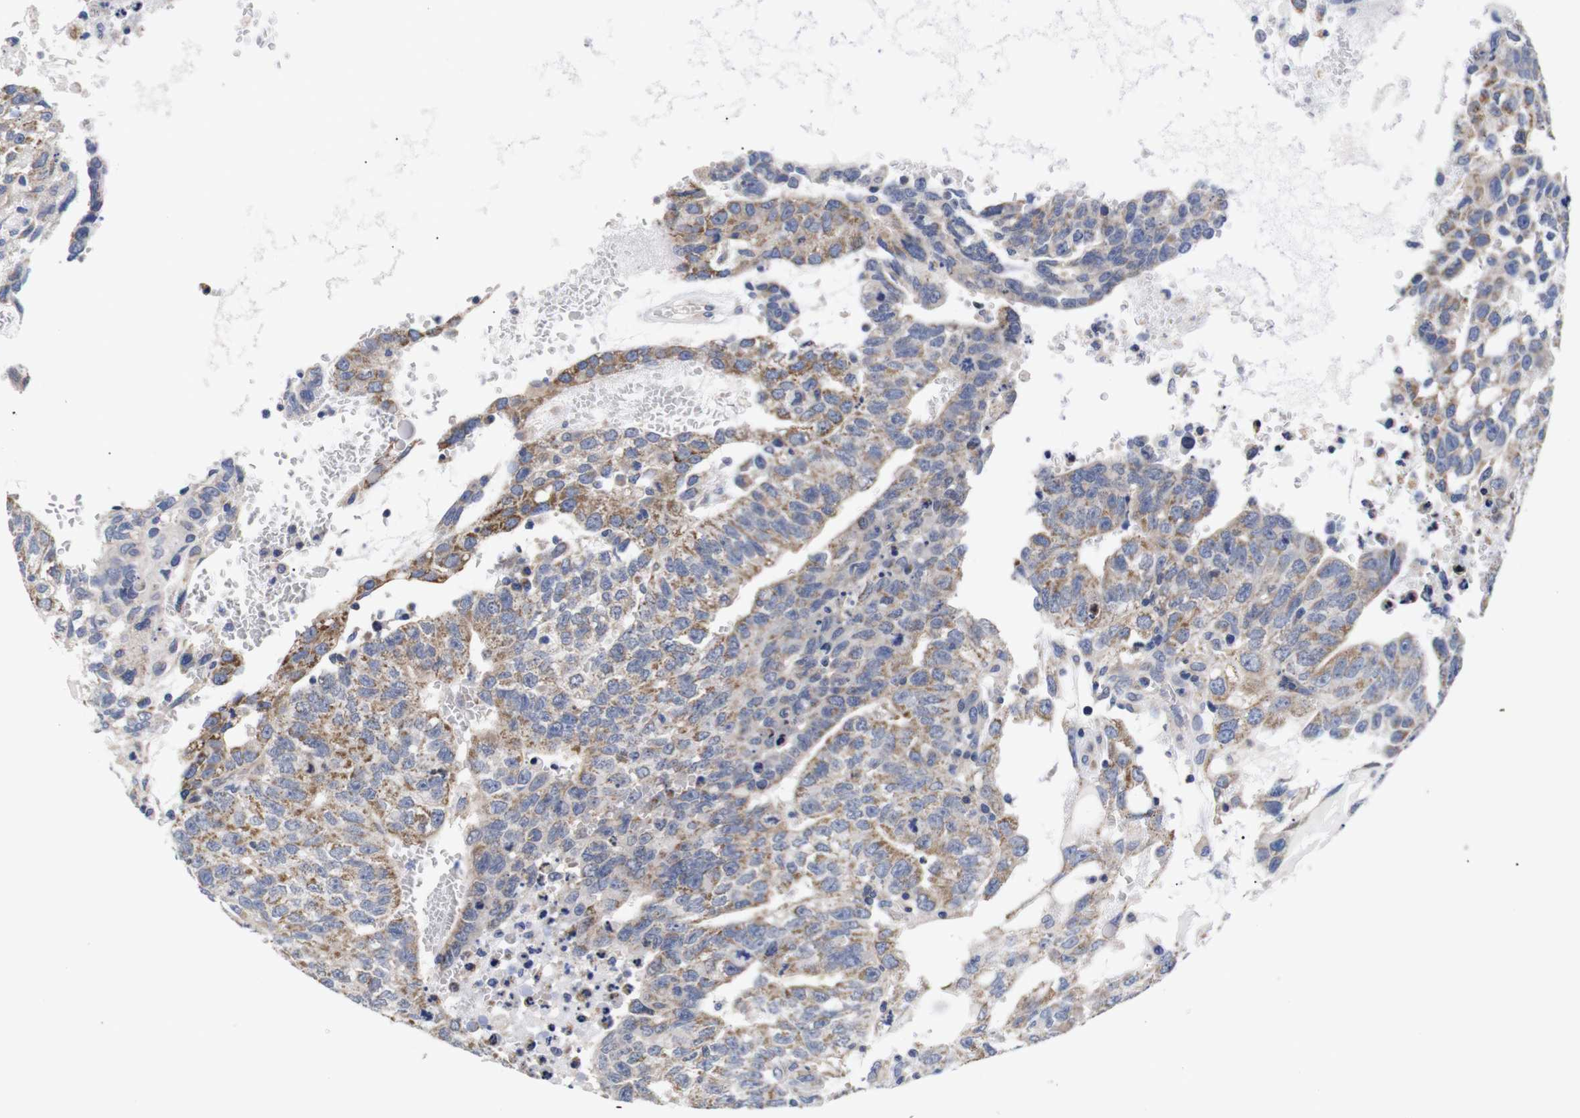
{"staining": {"intensity": "moderate", "quantity": ">75%", "location": "cytoplasmic/membranous"}, "tissue": "testis cancer", "cell_type": "Tumor cells", "image_type": "cancer", "snomed": [{"axis": "morphology", "description": "Seminoma, NOS"}, {"axis": "morphology", "description": "Carcinoma, Embryonal, NOS"}, {"axis": "topography", "description": "Testis"}], "caption": "High-power microscopy captured an IHC image of testis seminoma, revealing moderate cytoplasmic/membranous positivity in about >75% of tumor cells.", "gene": "OPN3", "patient": {"sex": "male", "age": 52}}